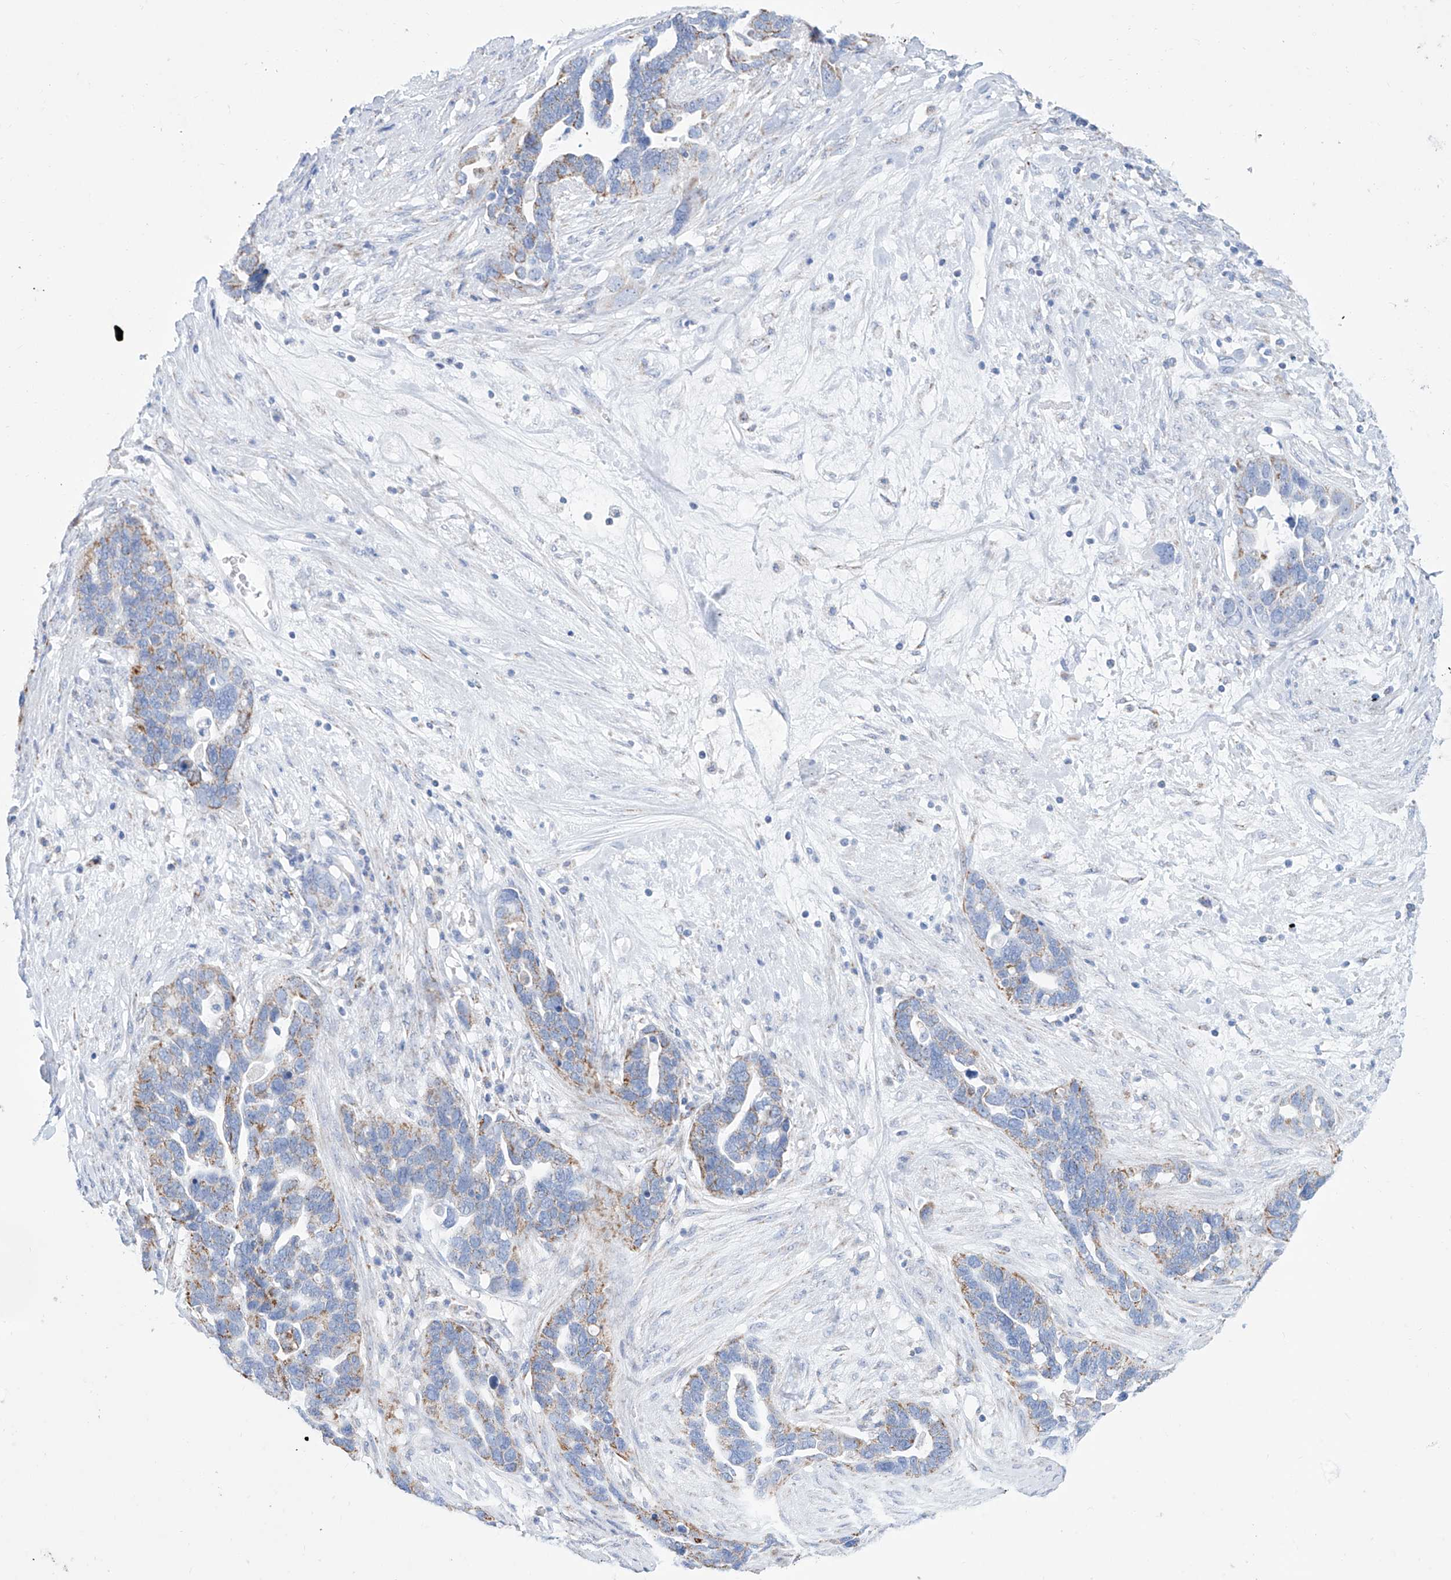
{"staining": {"intensity": "moderate", "quantity": "25%-75%", "location": "cytoplasmic/membranous"}, "tissue": "ovarian cancer", "cell_type": "Tumor cells", "image_type": "cancer", "snomed": [{"axis": "morphology", "description": "Cystadenocarcinoma, serous, NOS"}, {"axis": "topography", "description": "Ovary"}], "caption": "Protein expression by IHC exhibits moderate cytoplasmic/membranous staining in approximately 25%-75% of tumor cells in serous cystadenocarcinoma (ovarian).", "gene": "ALDH6A1", "patient": {"sex": "female", "age": 54}}